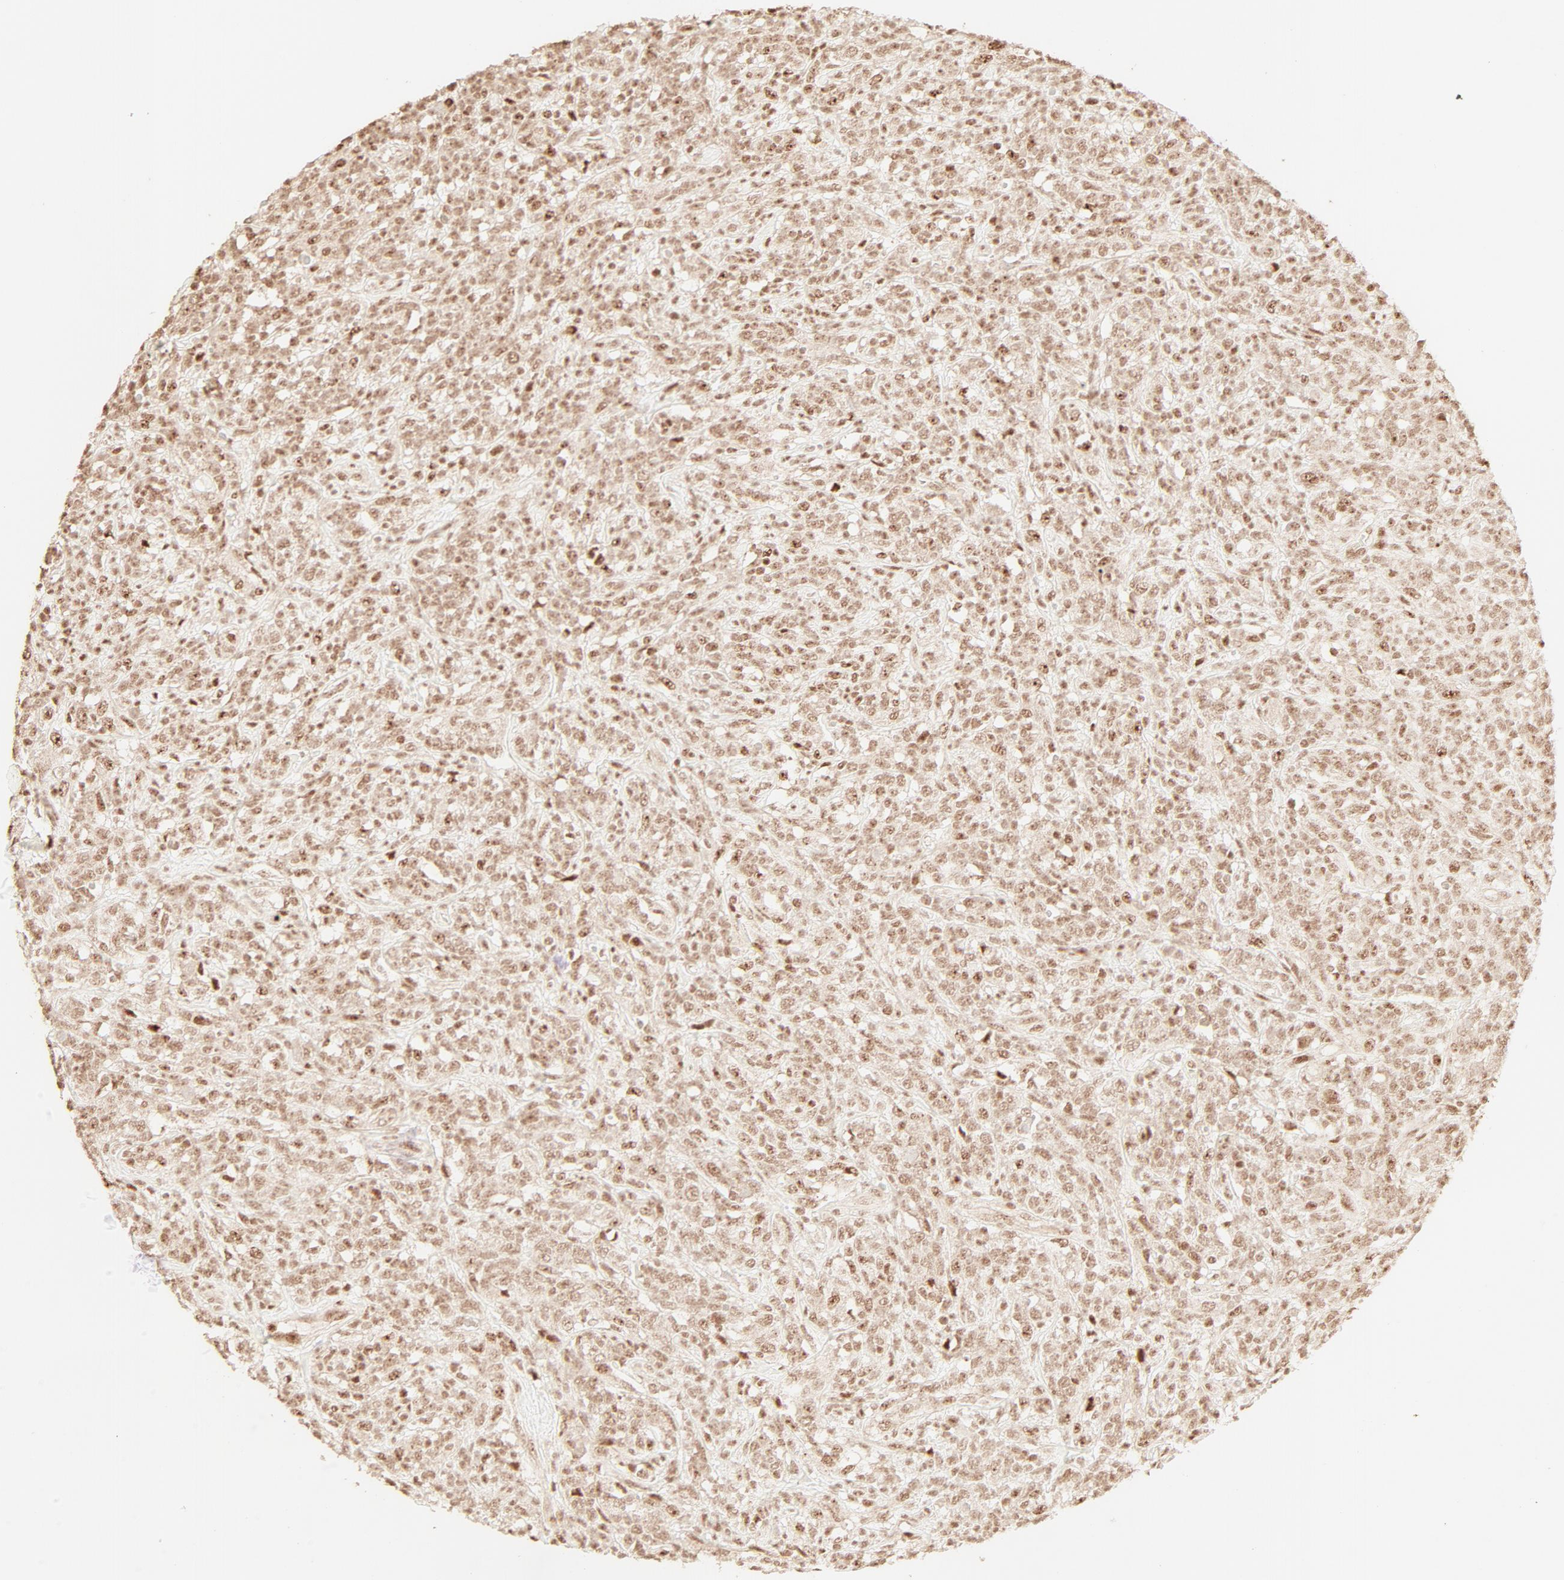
{"staining": {"intensity": "moderate", "quantity": "25%-75%", "location": "nuclear"}, "tissue": "lymphoma", "cell_type": "Tumor cells", "image_type": "cancer", "snomed": [{"axis": "morphology", "description": "Malignant lymphoma, non-Hodgkin's type, High grade"}, {"axis": "topography", "description": "Lymph node"}], "caption": "Malignant lymphoma, non-Hodgkin's type (high-grade) stained with a protein marker shows moderate staining in tumor cells.", "gene": "TP53RK", "patient": {"sex": "female", "age": 73}}